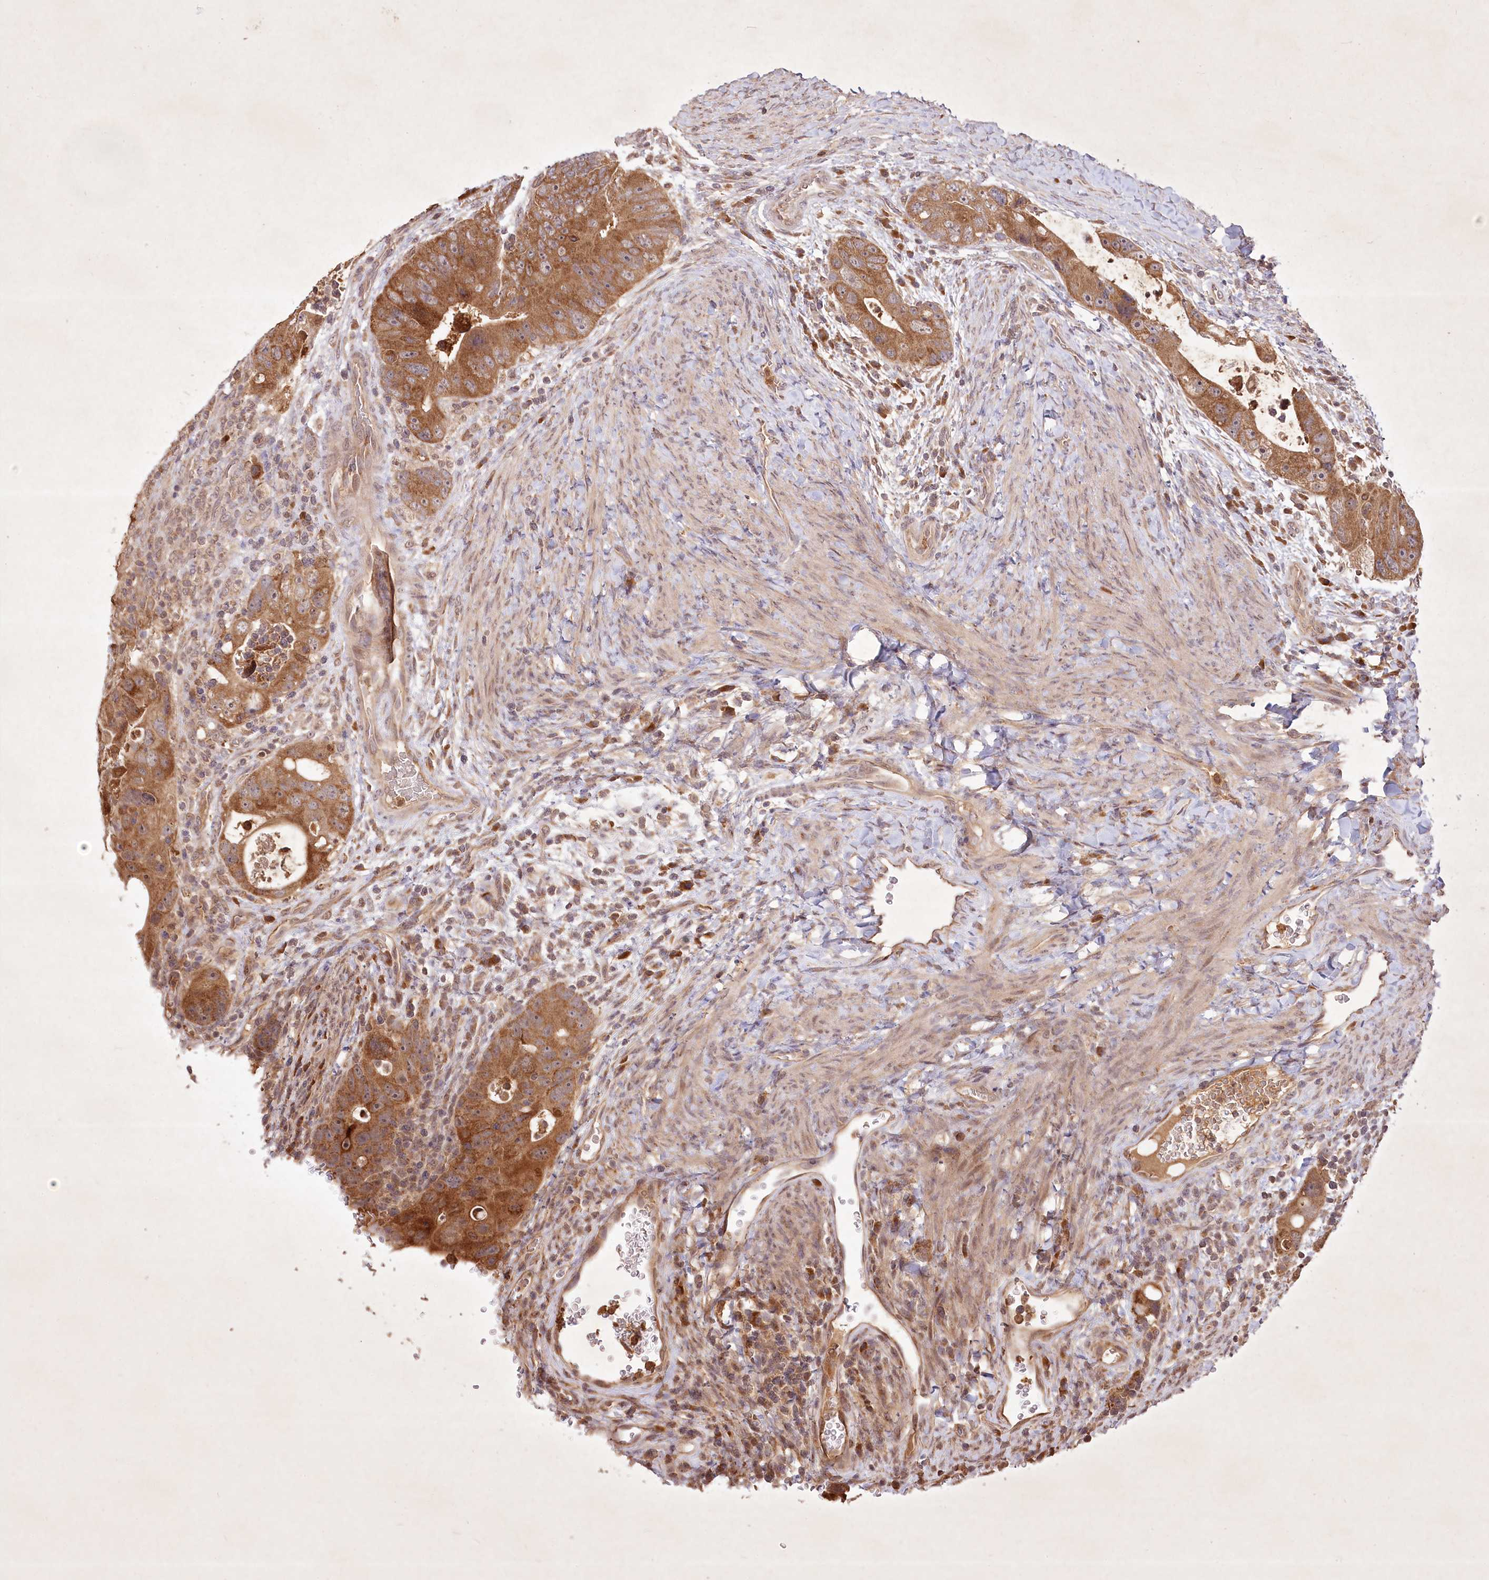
{"staining": {"intensity": "moderate", "quantity": ">75%", "location": "cytoplasmic/membranous"}, "tissue": "colorectal cancer", "cell_type": "Tumor cells", "image_type": "cancer", "snomed": [{"axis": "morphology", "description": "Adenocarcinoma, NOS"}, {"axis": "topography", "description": "Rectum"}], "caption": "High-magnification brightfield microscopy of colorectal adenocarcinoma stained with DAB (brown) and counterstained with hematoxylin (blue). tumor cells exhibit moderate cytoplasmic/membranous positivity is present in approximately>75% of cells.", "gene": "IRAK1BP1", "patient": {"sex": "male", "age": 59}}